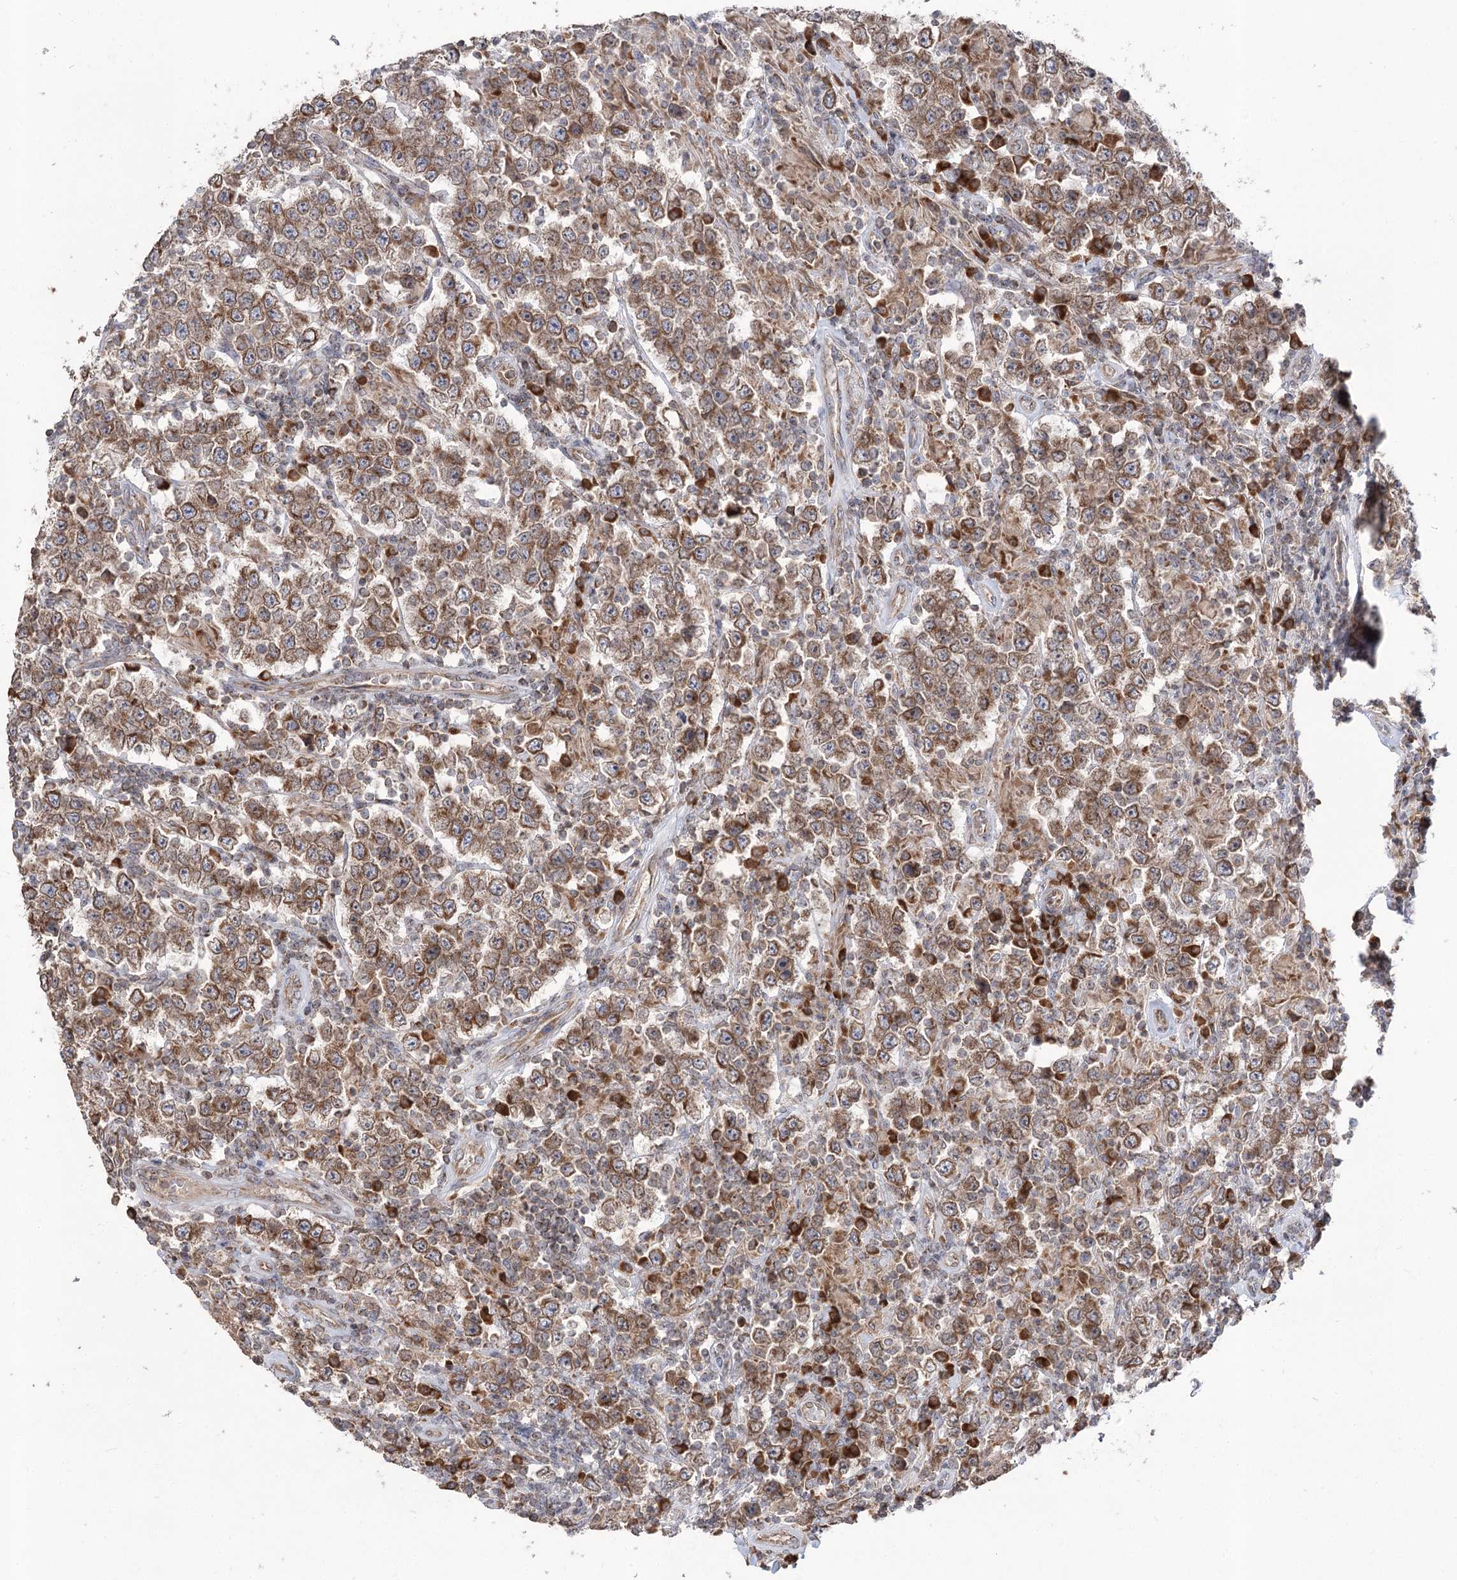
{"staining": {"intensity": "moderate", "quantity": ">75%", "location": "cytoplasmic/membranous"}, "tissue": "testis cancer", "cell_type": "Tumor cells", "image_type": "cancer", "snomed": [{"axis": "morphology", "description": "Normal tissue, NOS"}, {"axis": "morphology", "description": "Urothelial carcinoma, High grade"}, {"axis": "morphology", "description": "Seminoma, NOS"}, {"axis": "morphology", "description": "Carcinoma, Embryonal, NOS"}, {"axis": "topography", "description": "Urinary bladder"}, {"axis": "topography", "description": "Testis"}], "caption": "Approximately >75% of tumor cells in human high-grade urothelial carcinoma (testis) show moderate cytoplasmic/membranous protein staining as visualized by brown immunohistochemical staining.", "gene": "STT3B", "patient": {"sex": "male", "age": 41}}